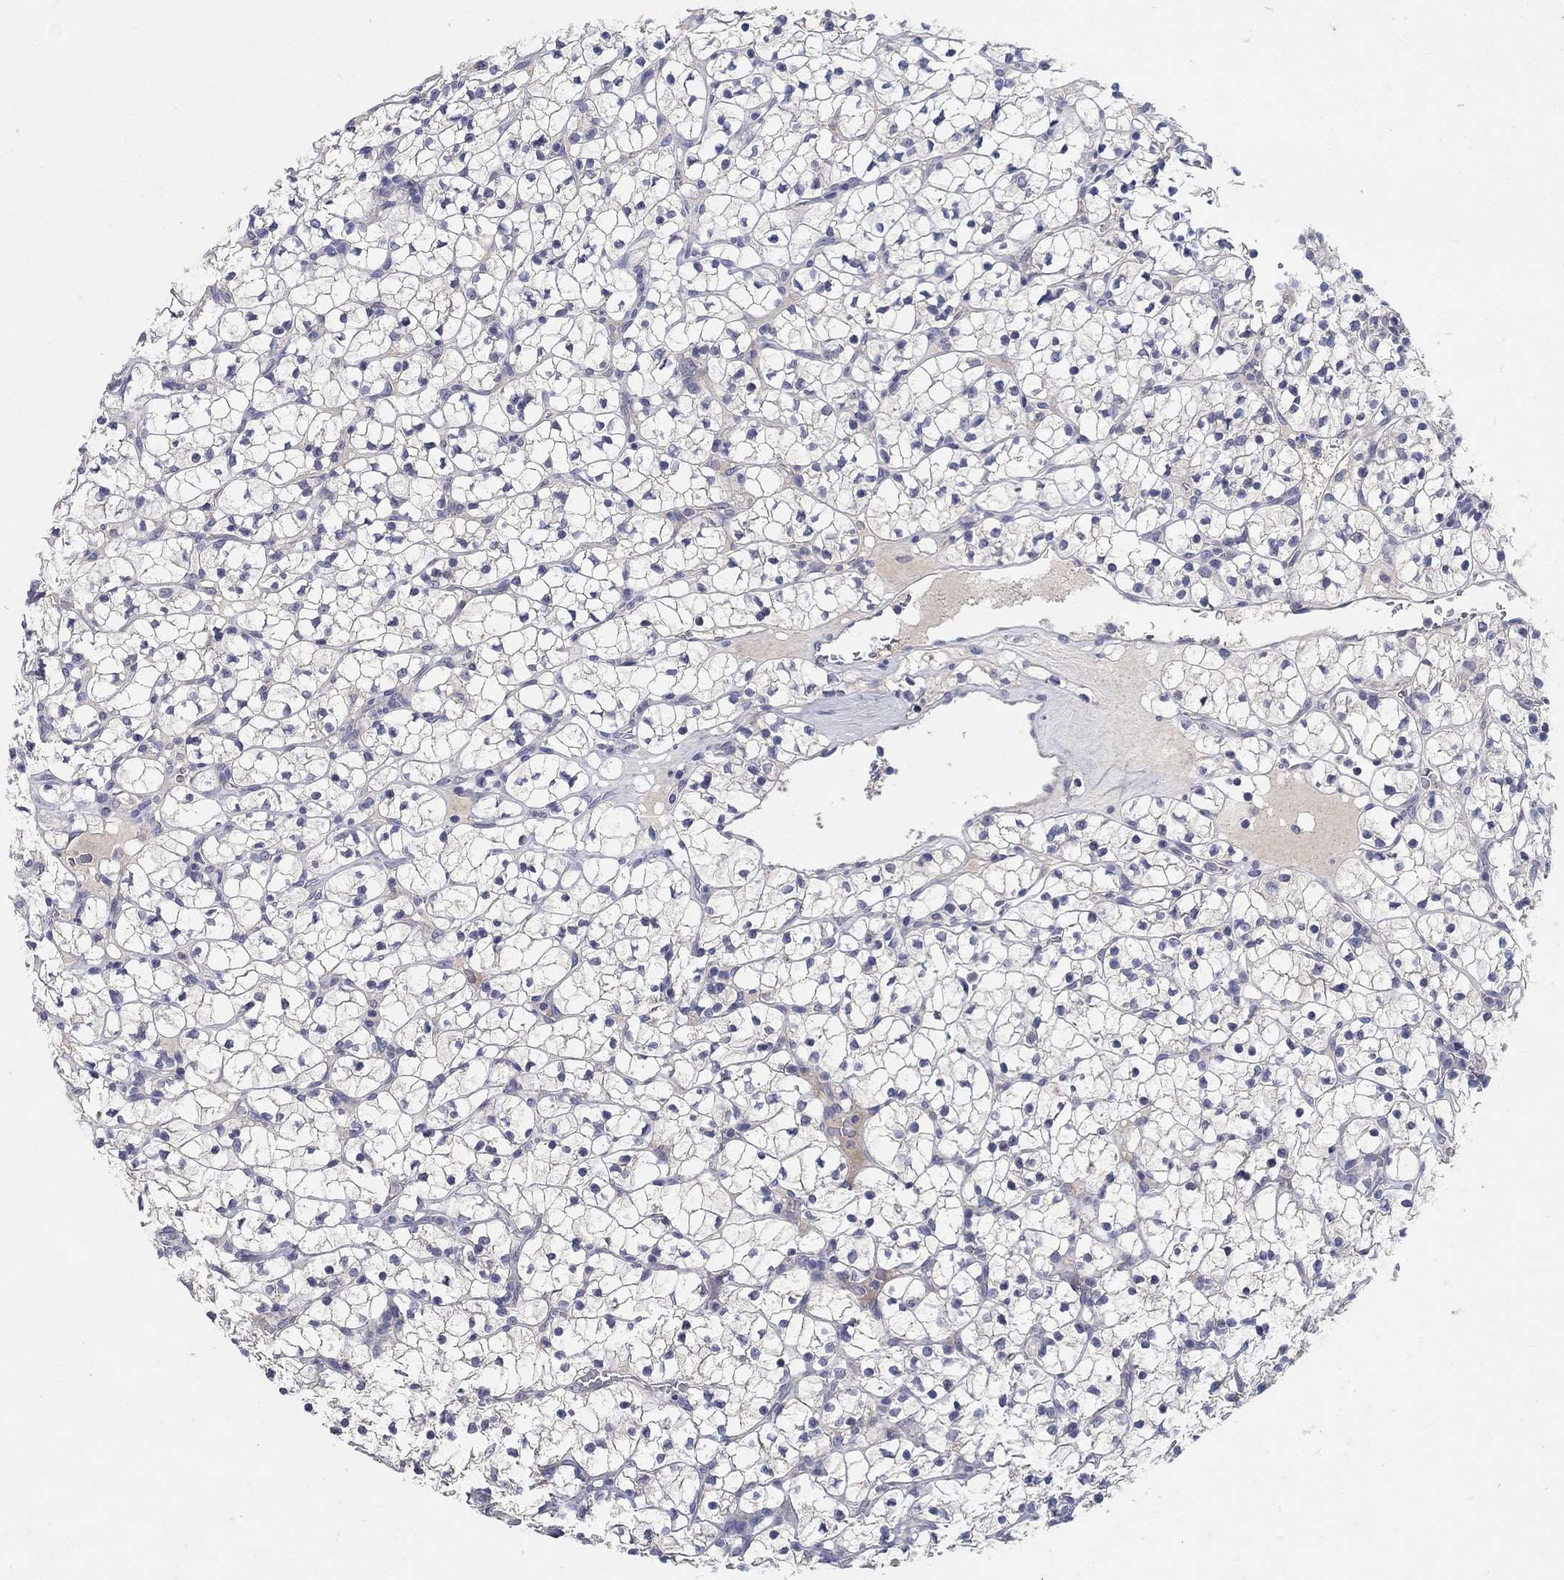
{"staining": {"intensity": "negative", "quantity": "none", "location": "none"}, "tissue": "renal cancer", "cell_type": "Tumor cells", "image_type": "cancer", "snomed": [{"axis": "morphology", "description": "Adenocarcinoma, NOS"}, {"axis": "topography", "description": "Kidney"}], "caption": "A photomicrograph of renal cancer (adenocarcinoma) stained for a protein demonstrates no brown staining in tumor cells. (Brightfield microscopy of DAB IHC at high magnification).", "gene": "PROZ", "patient": {"sex": "female", "age": 89}}